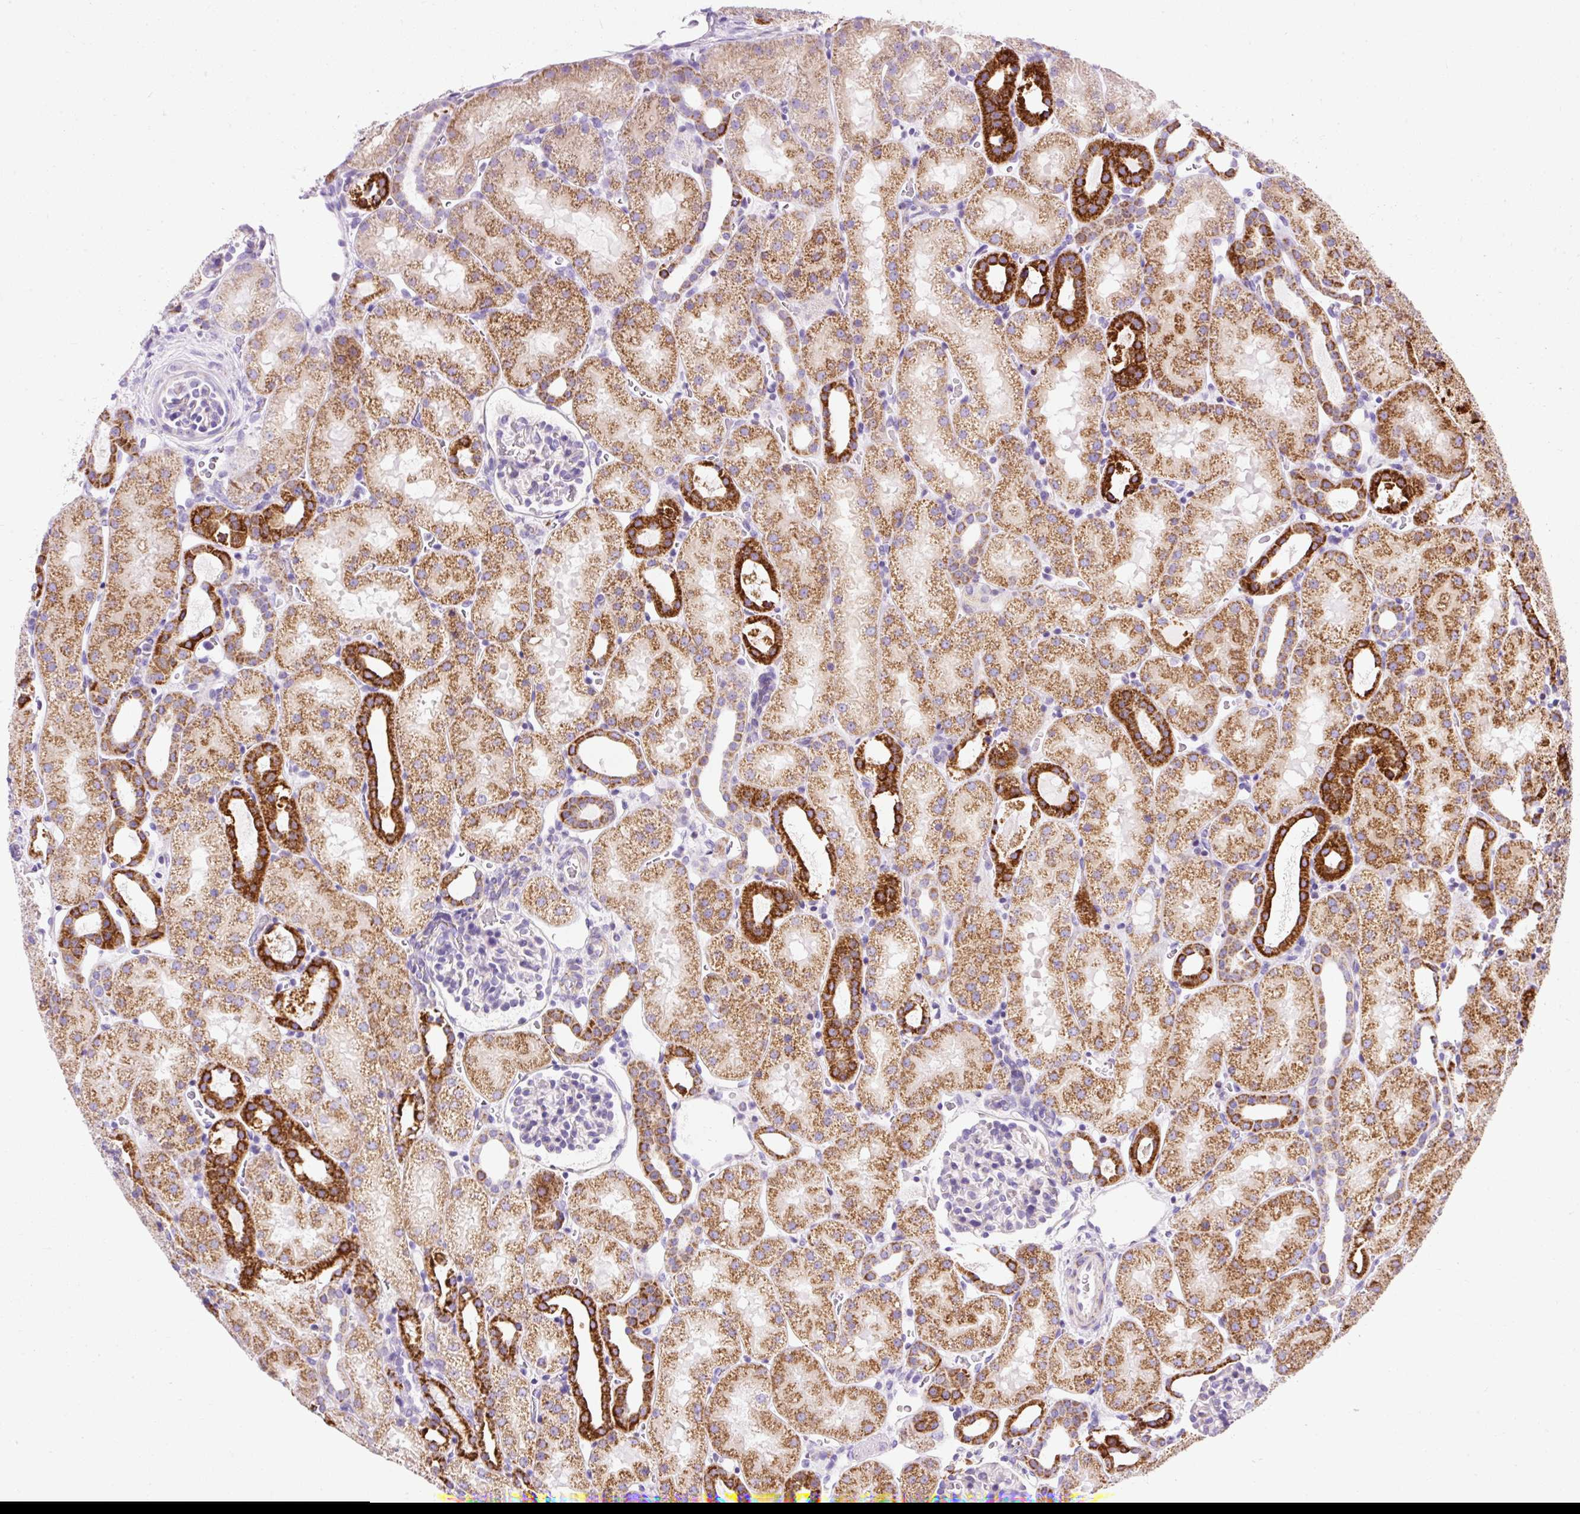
{"staining": {"intensity": "negative", "quantity": "none", "location": "none"}, "tissue": "kidney", "cell_type": "Cells in glomeruli", "image_type": "normal", "snomed": [{"axis": "morphology", "description": "Normal tissue, NOS"}, {"axis": "topography", "description": "Kidney"}], "caption": "Photomicrograph shows no significant protein positivity in cells in glomeruli of benign kidney.", "gene": "PLPP2", "patient": {"sex": "male", "age": 2}}